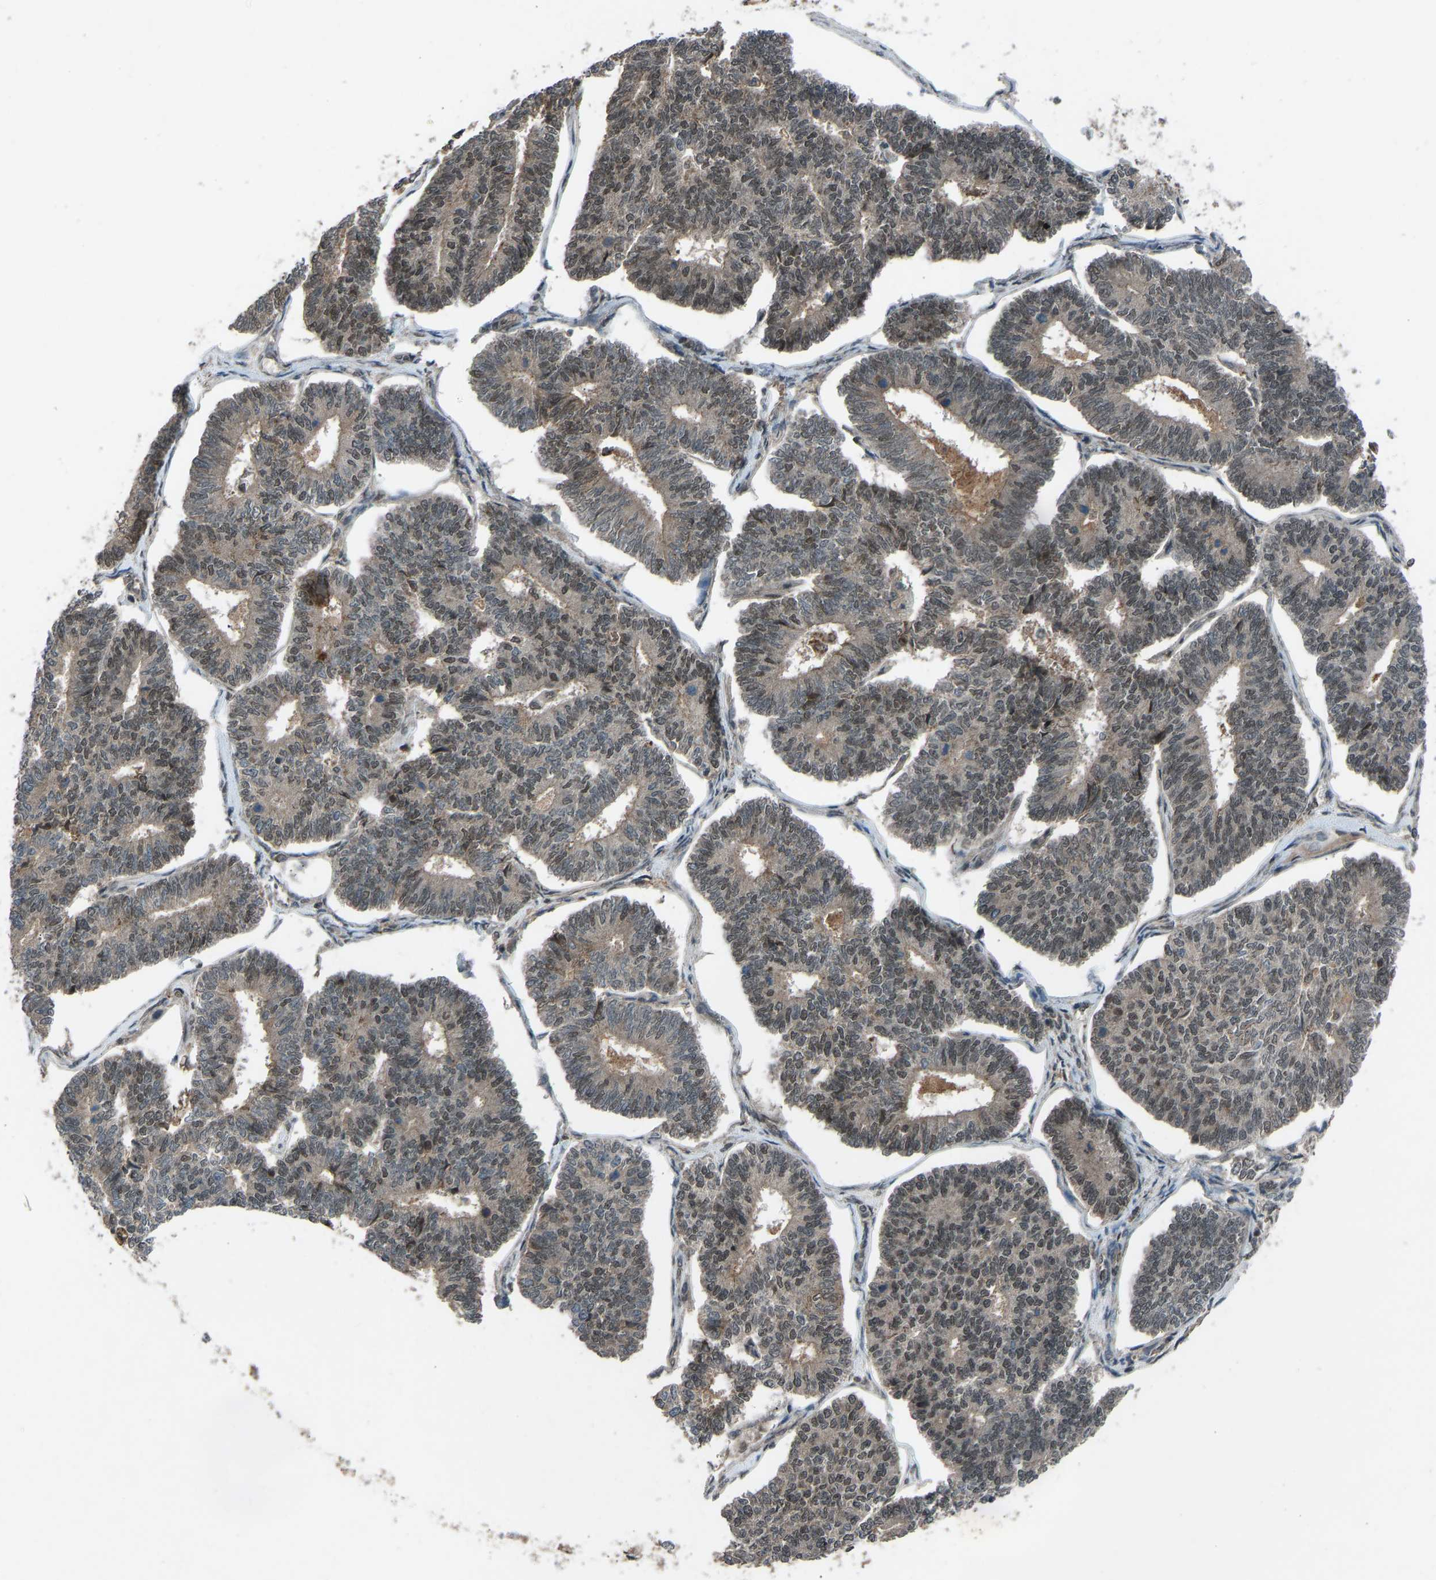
{"staining": {"intensity": "moderate", "quantity": ">75%", "location": "nuclear"}, "tissue": "endometrial cancer", "cell_type": "Tumor cells", "image_type": "cancer", "snomed": [{"axis": "morphology", "description": "Adenocarcinoma, NOS"}, {"axis": "topography", "description": "Endometrium"}], "caption": "Human endometrial cancer stained with a protein marker displays moderate staining in tumor cells.", "gene": "SLC43A1", "patient": {"sex": "female", "age": 70}}